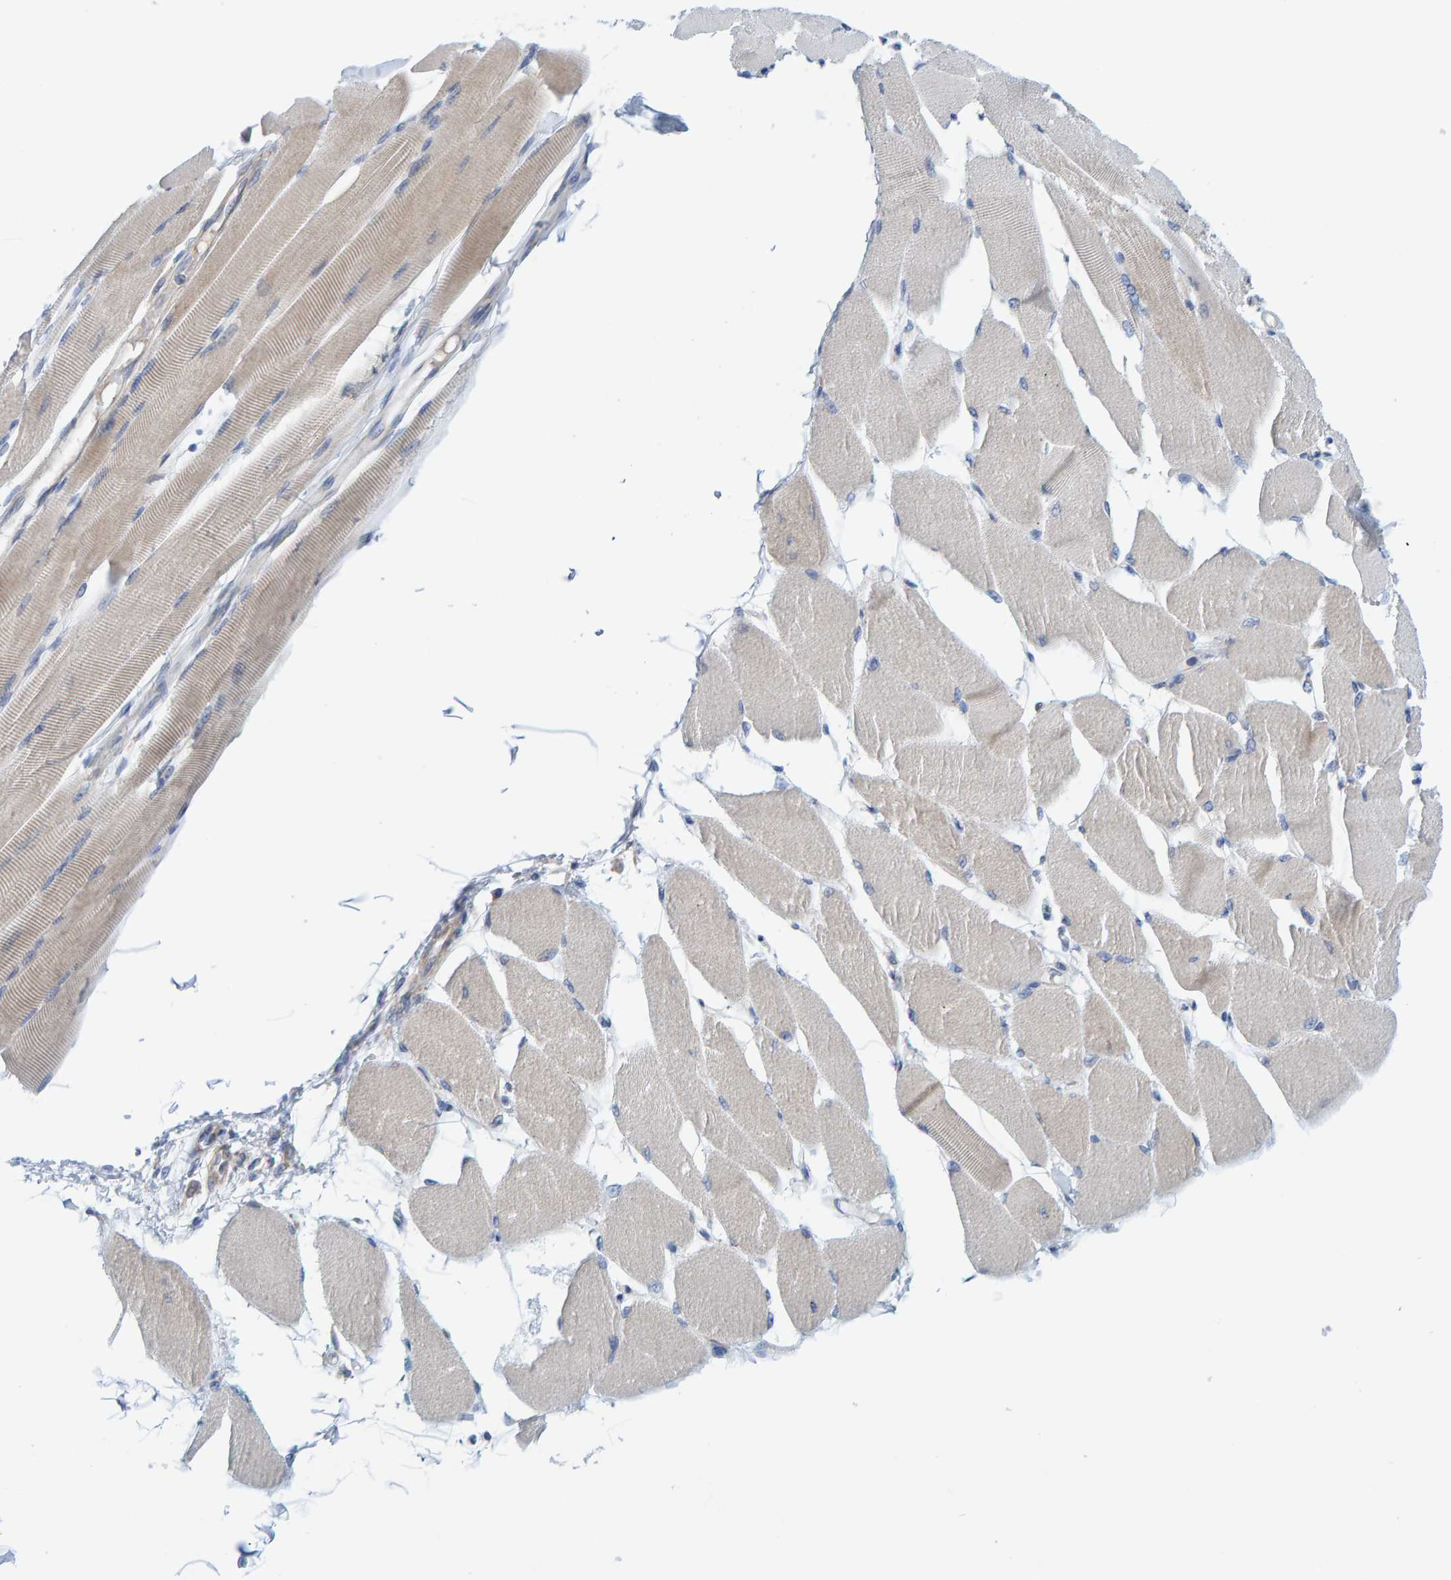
{"staining": {"intensity": "weak", "quantity": "<25%", "location": "cytoplasmic/membranous"}, "tissue": "skeletal muscle", "cell_type": "Myocytes", "image_type": "normal", "snomed": [{"axis": "morphology", "description": "Normal tissue, NOS"}, {"axis": "topography", "description": "Skeletal muscle"}, {"axis": "topography", "description": "Peripheral nerve tissue"}], "caption": "Normal skeletal muscle was stained to show a protein in brown. There is no significant expression in myocytes. (Immunohistochemistry (ihc), brightfield microscopy, high magnification).", "gene": "CDK5RAP3", "patient": {"sex": "female", "age": 84}}